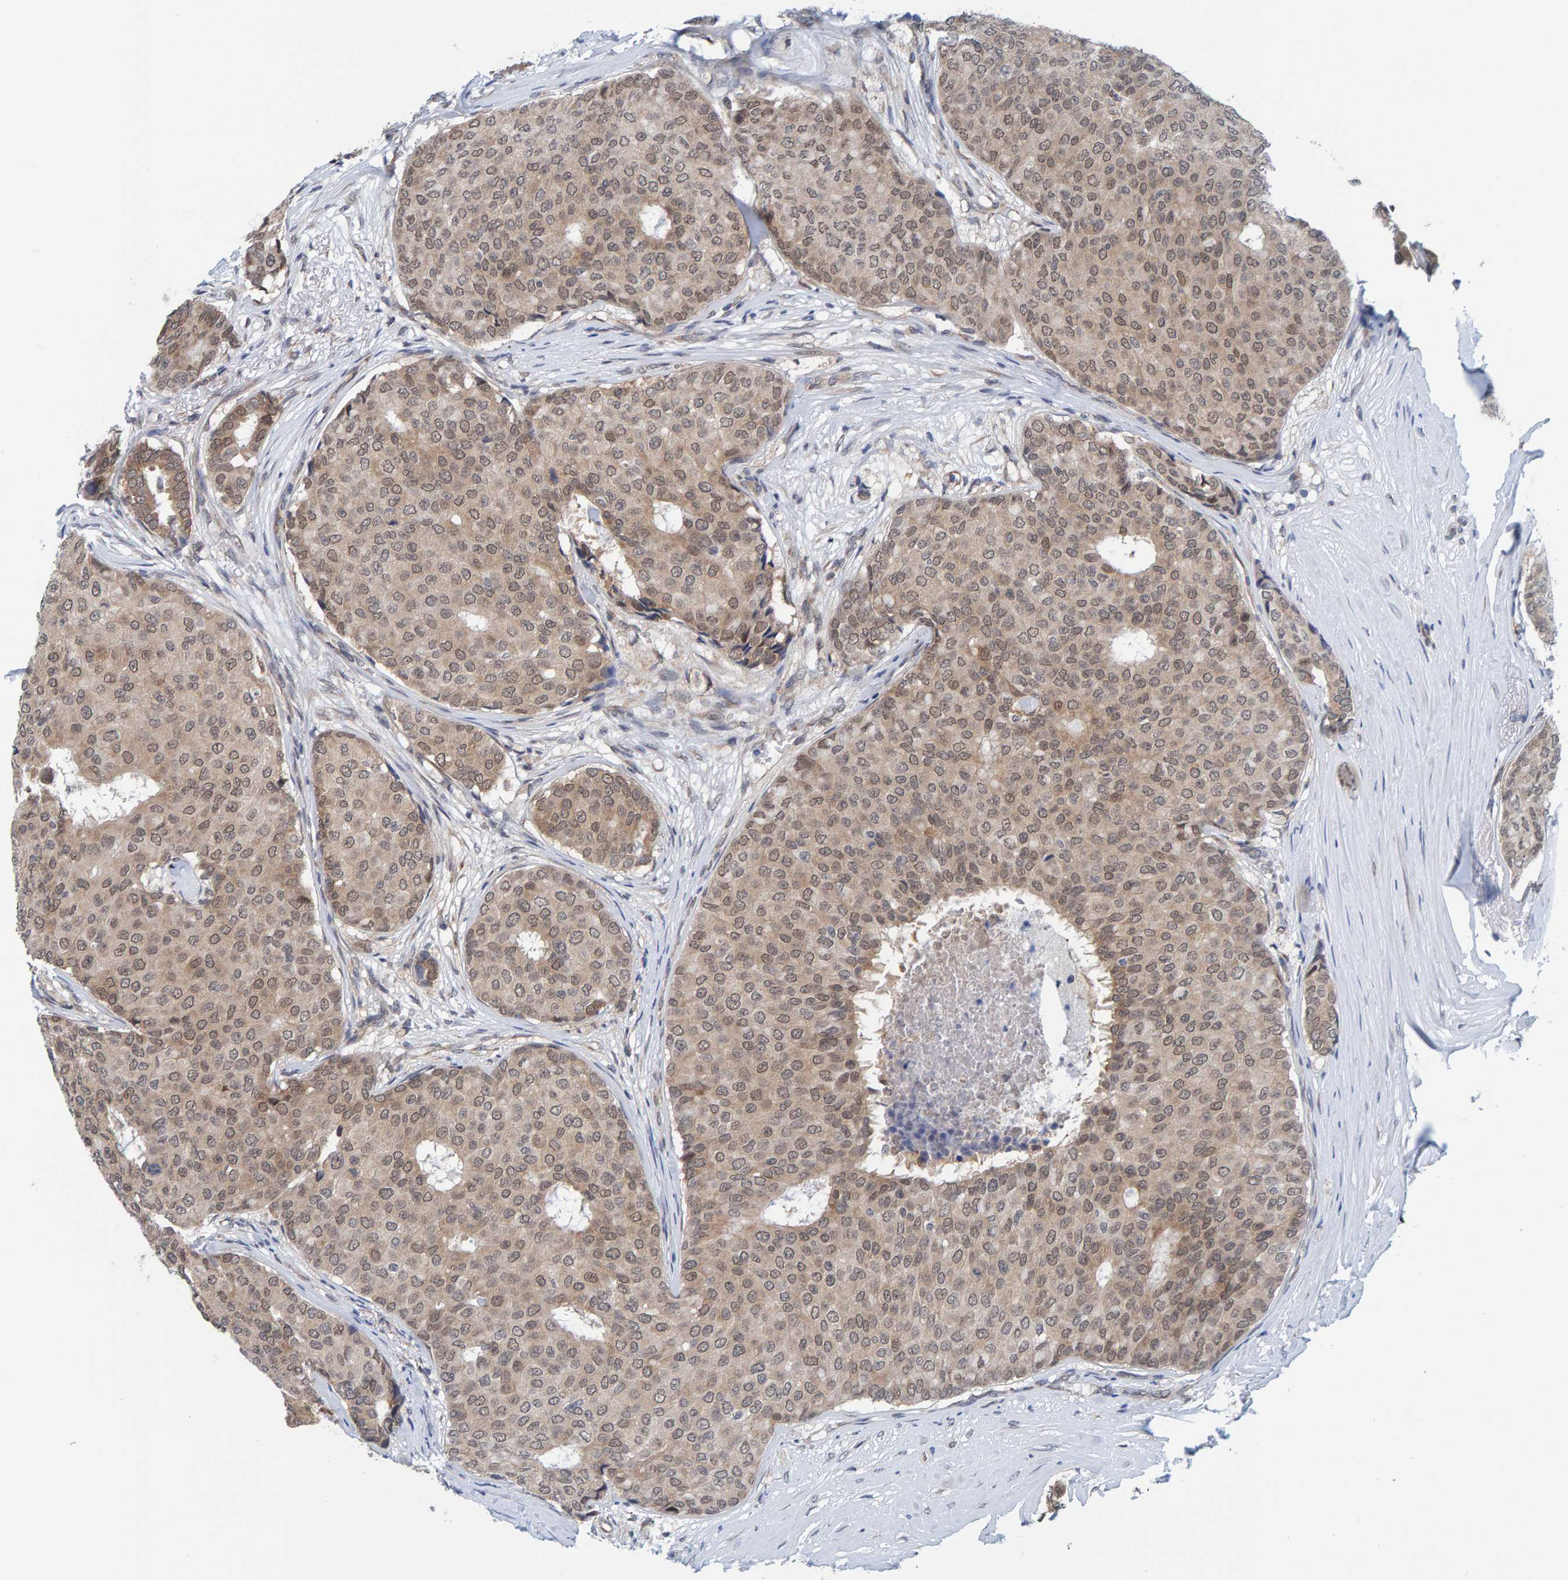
{"staining": {"intensity": "weak", "quantity": ">75%", "location": "cytoplasmic/membranous,nuclear"}, "tissue": "breast cancer", "cell_type": "Tumor cells", "image_type": "cancer", "snomed": [{"axis": "morphology", "description": "Duct carcinoma"}, {"axis": "topography", "description": "Breast"}], "caption": "Human breast cancer stained with a protein marker demonstrates weak staining in tumor cells.", "gene": "SCRN2", "patient": {"sex": "female", "age": 75}}